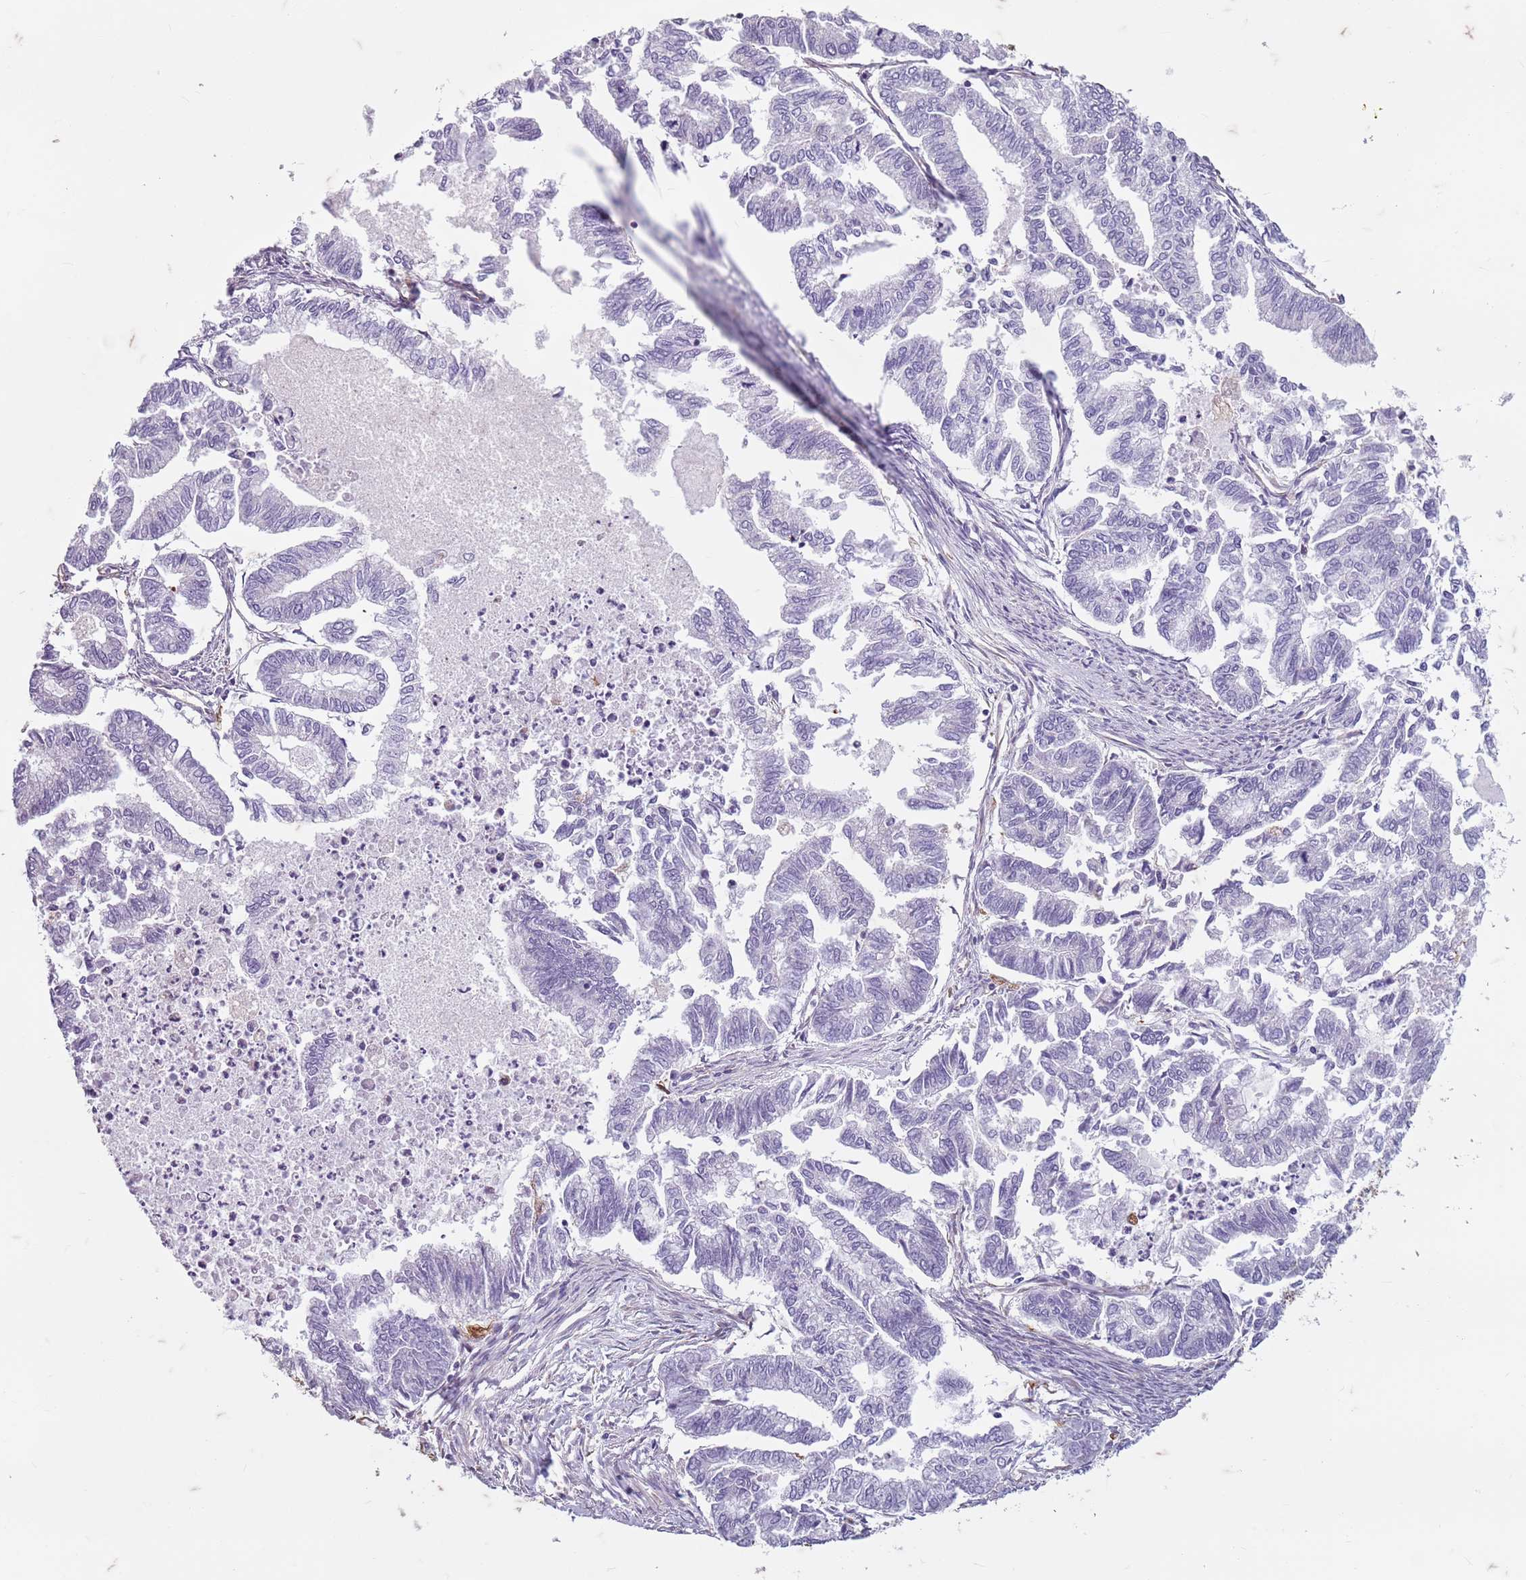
{"staining": {"intensity": "negative", "quantity": "none", "location": "none"}, "tissue": "endometrial cancer", "cell_type": "Tumor cells", "image_type": "cancer", "snomed": [{"axis": "morphology", "description": "Adenocarcinoma, NOS"}, {"axis": "topography", "description": "Endometrium"}], "caption": "Human endometrial cancer stained for a protein using immunohistochemistry (IHC) shows no expression in tumor cells.", "gene": "TAS2R38", "patient": {"sex": "female", "age": 79}}